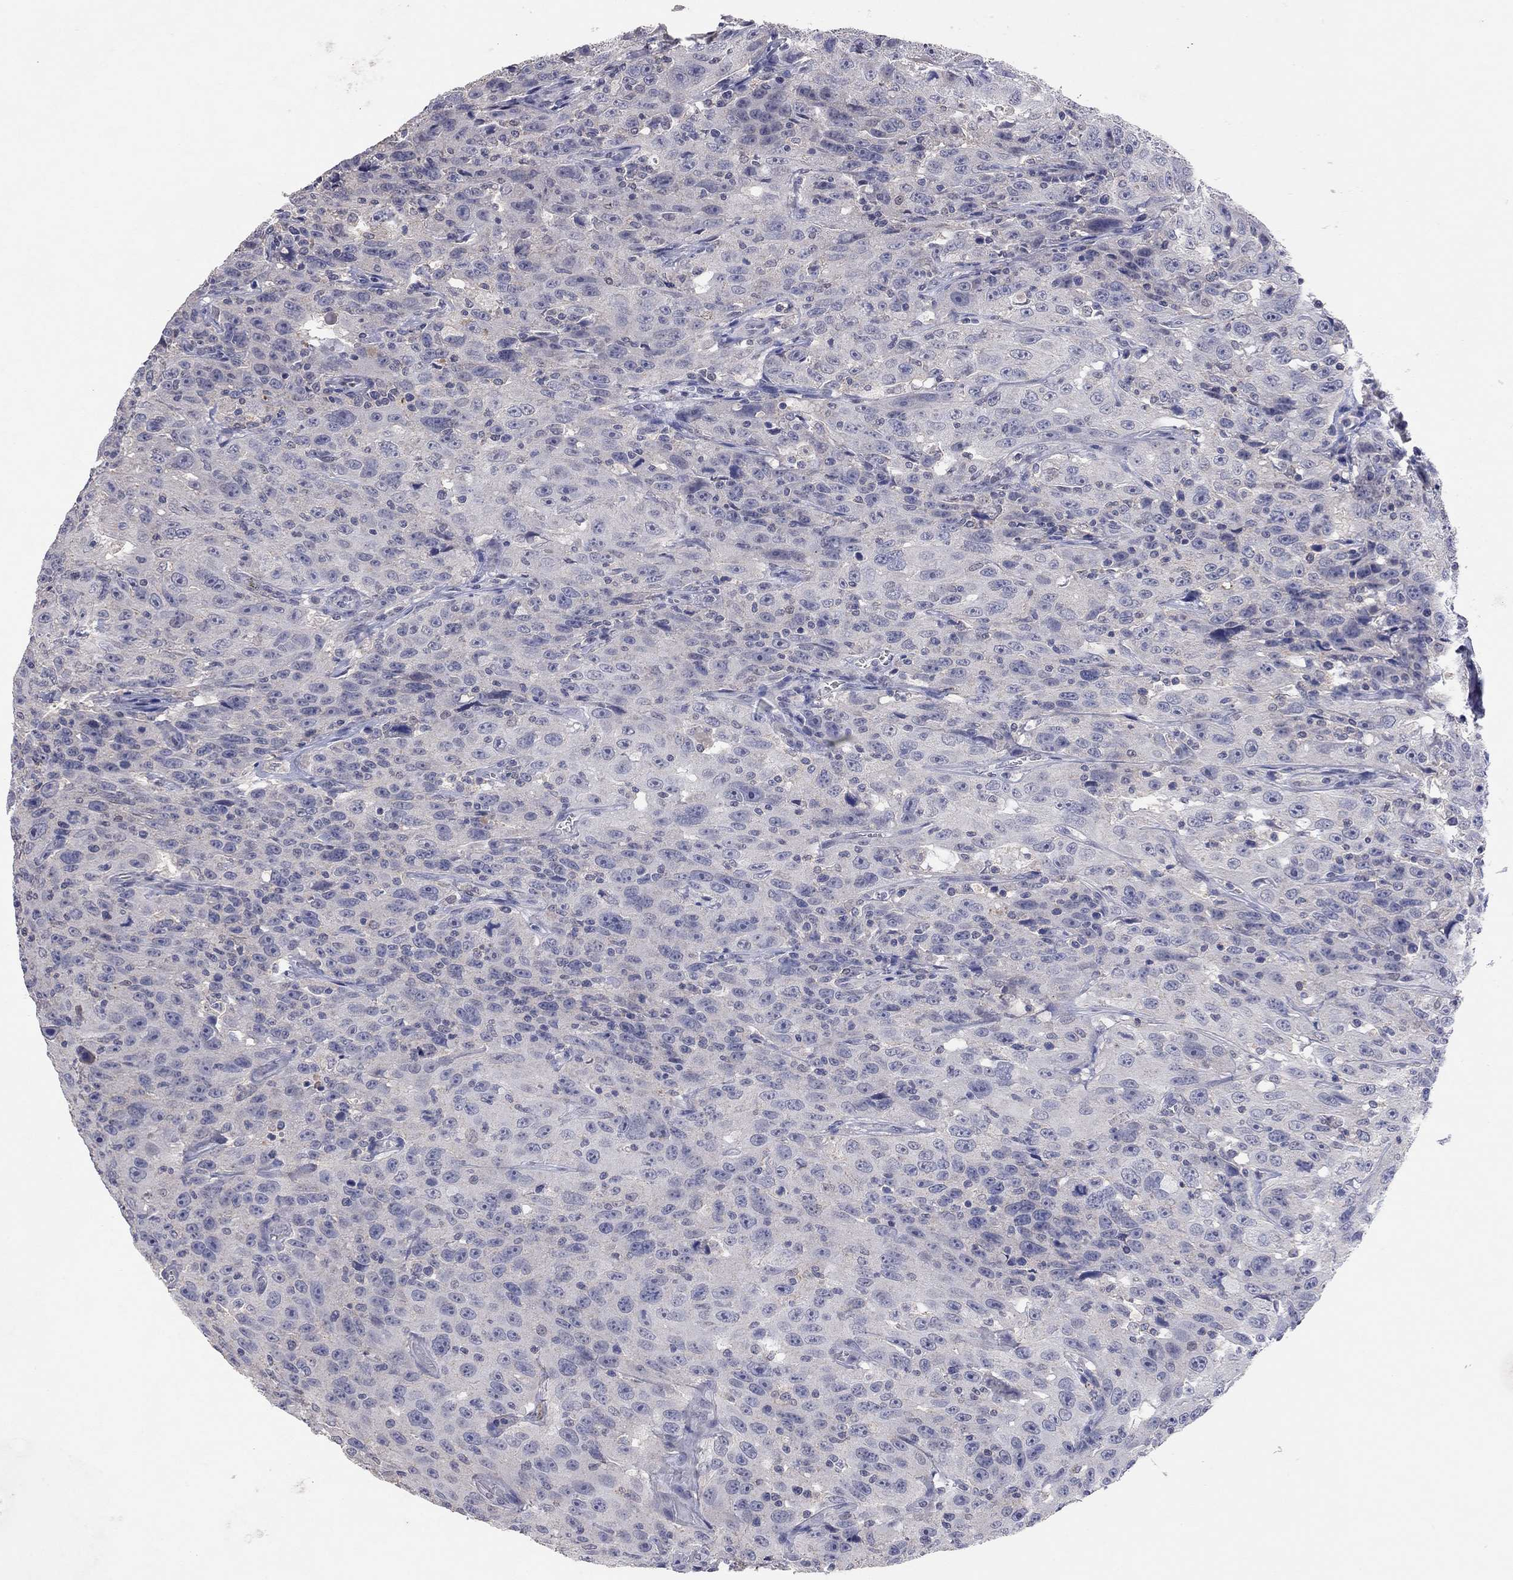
{"staining": {"intensity": "negative", "quantity": "none", "location": "none"}, "tissue": "urothelial cancer", "cell_type": "Tumor cells", "image_type": "cancer", "snomed": [{"axis": "morphology", "description": "Urothelial carcinoma, NOS"}, {"axis": "morphology", "description": "Urothelial carcinoma, High grade"}, {"axis": "topography", "description": "Urinary bladder"}], "caption": "Immunohistochemistry (IHC) photomicrograph of urothelial cancer stained for a protein (brown), which exhibits no positivity in tumor cells. (Immunohistochemistry (IHC), brightfield microscopy, high magnification).", "gene": "MMP13", "patient": {"sex": "female", "age": 73}}